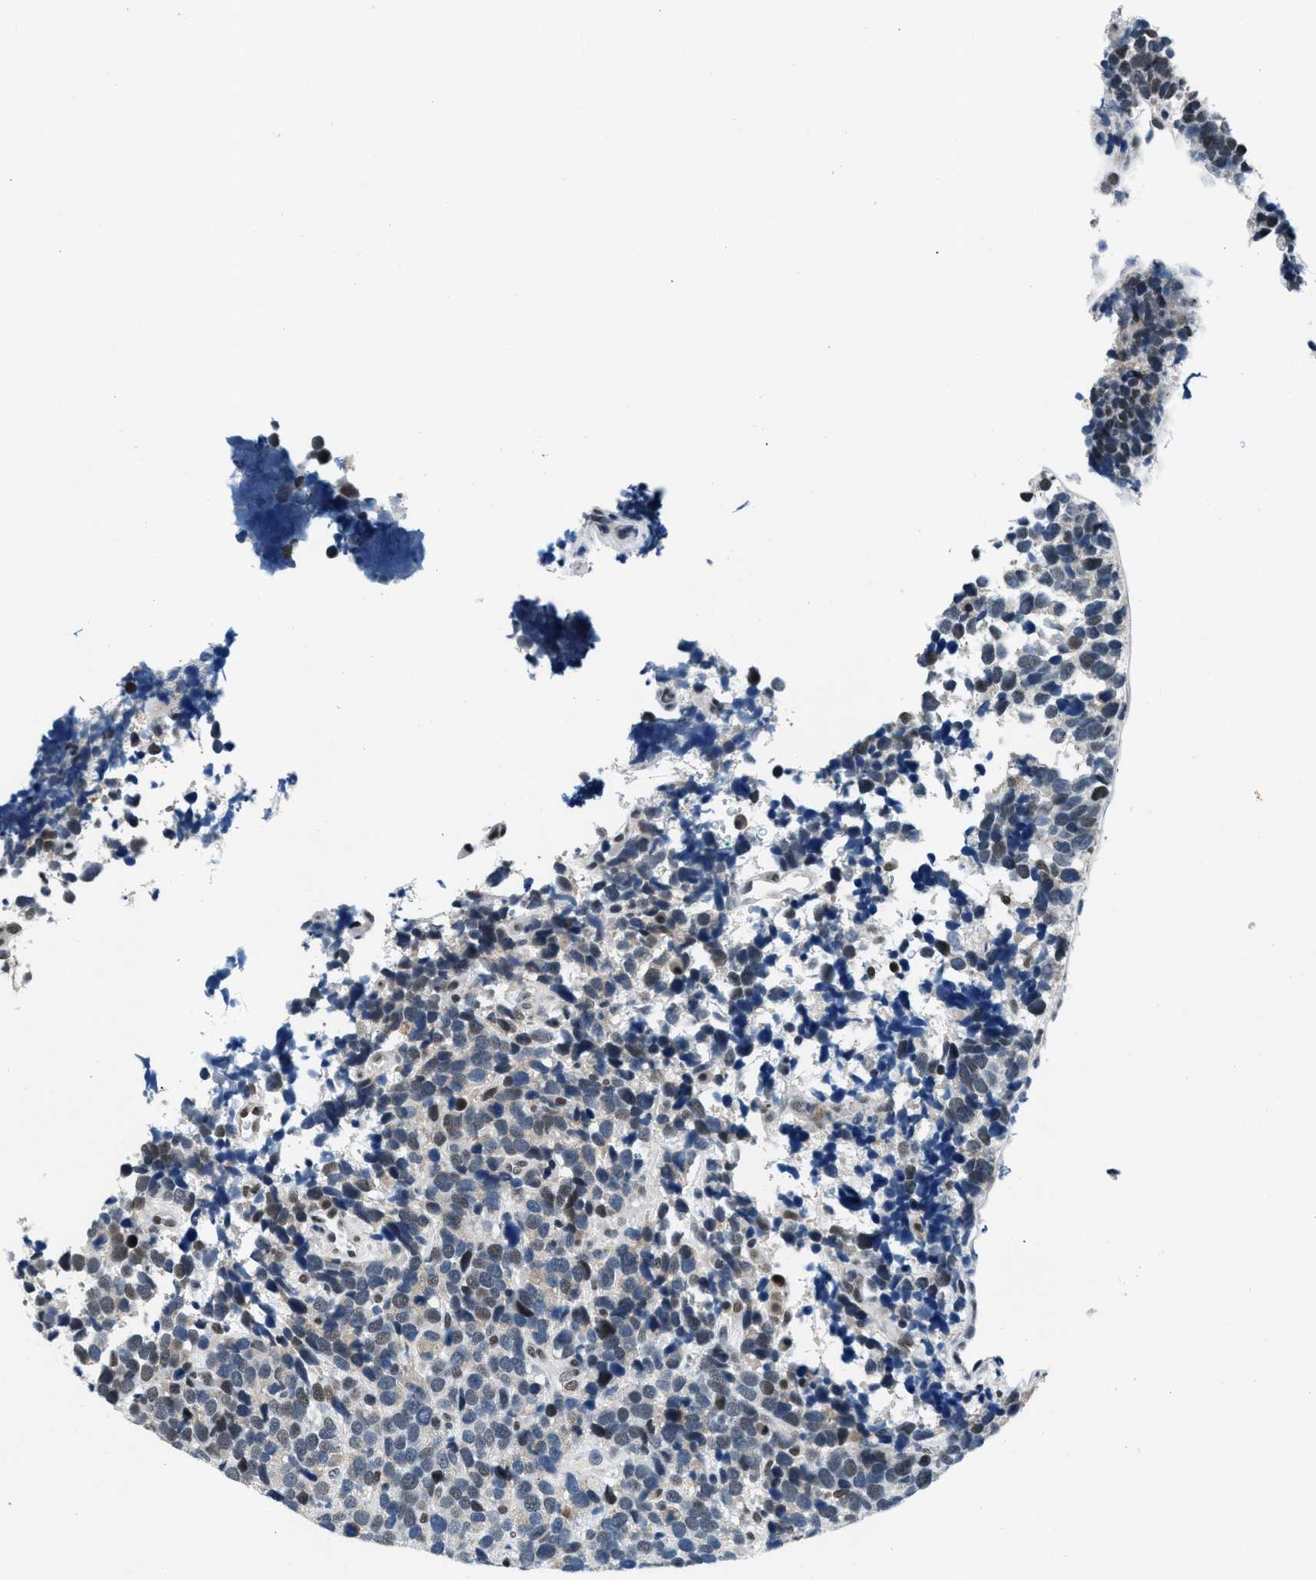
{"staining": {"intensity": "weak", "quantity": "25%-75%", "location": "nuclear"}, "tissue": "urothelial cancer", "cell_type": "Tumor cells", "image_type": "cancer", "snomed": [{"axis": "morphology", "description": "Urothelial carcinoma, High grade"}, {"axis": "topography", "description": "Urinary bladder"}], "caption": "About 25%-75% of tumor cells in high-grade urothelial carcinoma display weak nuclear protein expression as visualized by brown immunohistochemical staining.", "gene": "ATF2", "patient": {"sex": "female", "age": 82}}